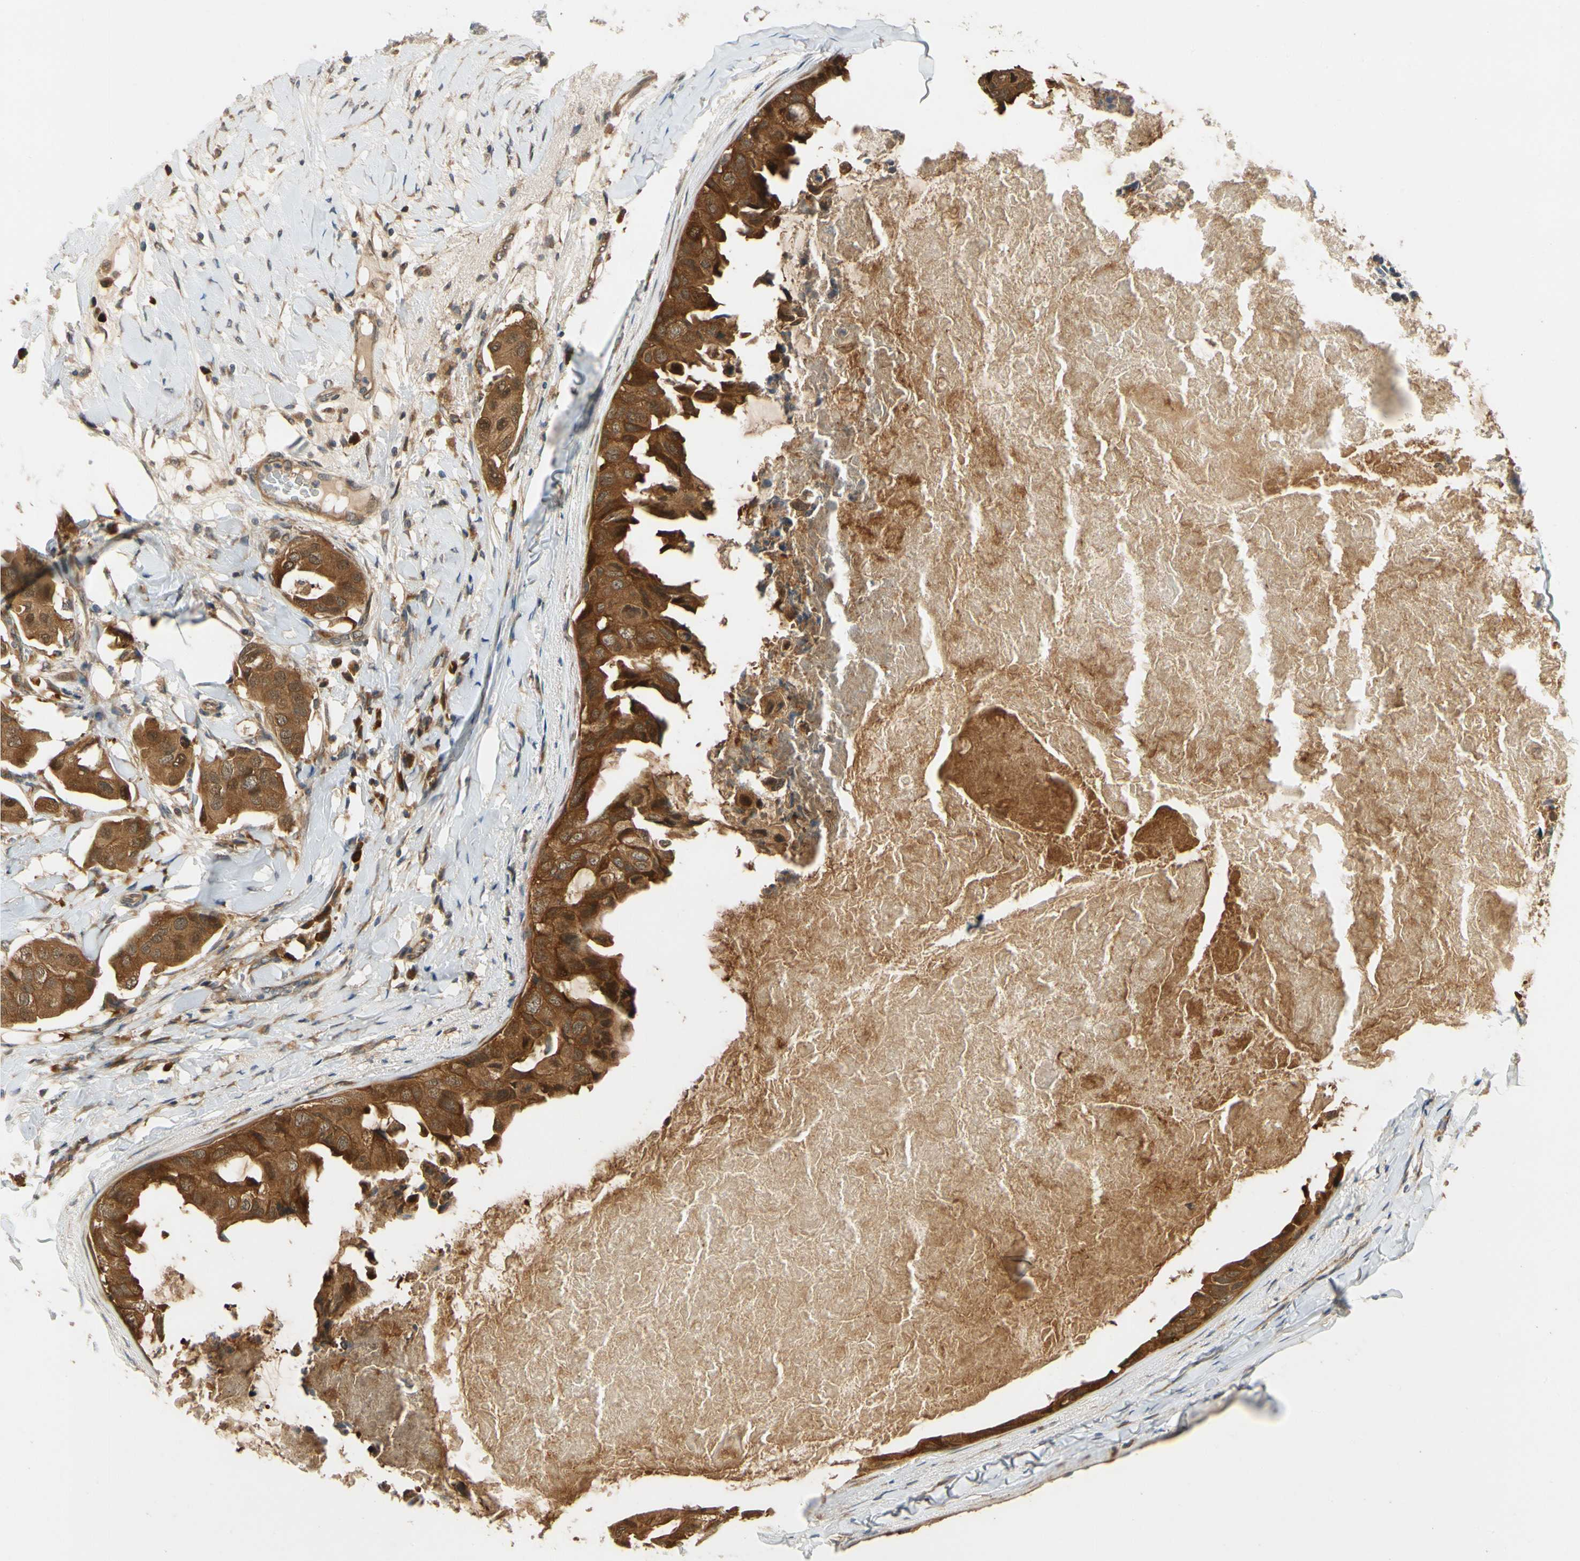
{"staining": {"intensity": "strong", "quantity": ">75%", "location": "cytoplasmic/membranous"}, "tissue": "breast cancer", "cell_type": "Tumor cells", "image_type": "cancer", "snomed": [{"axis": "morphology", "description": "Duct carcinoma"}, {"axis": "topography", "description": "Breast"}], "caption": "Immunohistochemical staining of breast cancer (invasive ductal carcinoma) shows high levels of strong cytoplasmic/membranous expression in about >75% of tumor cells.", "gene": "TDRP", "patient": {"sex": "female", "age": 40}}